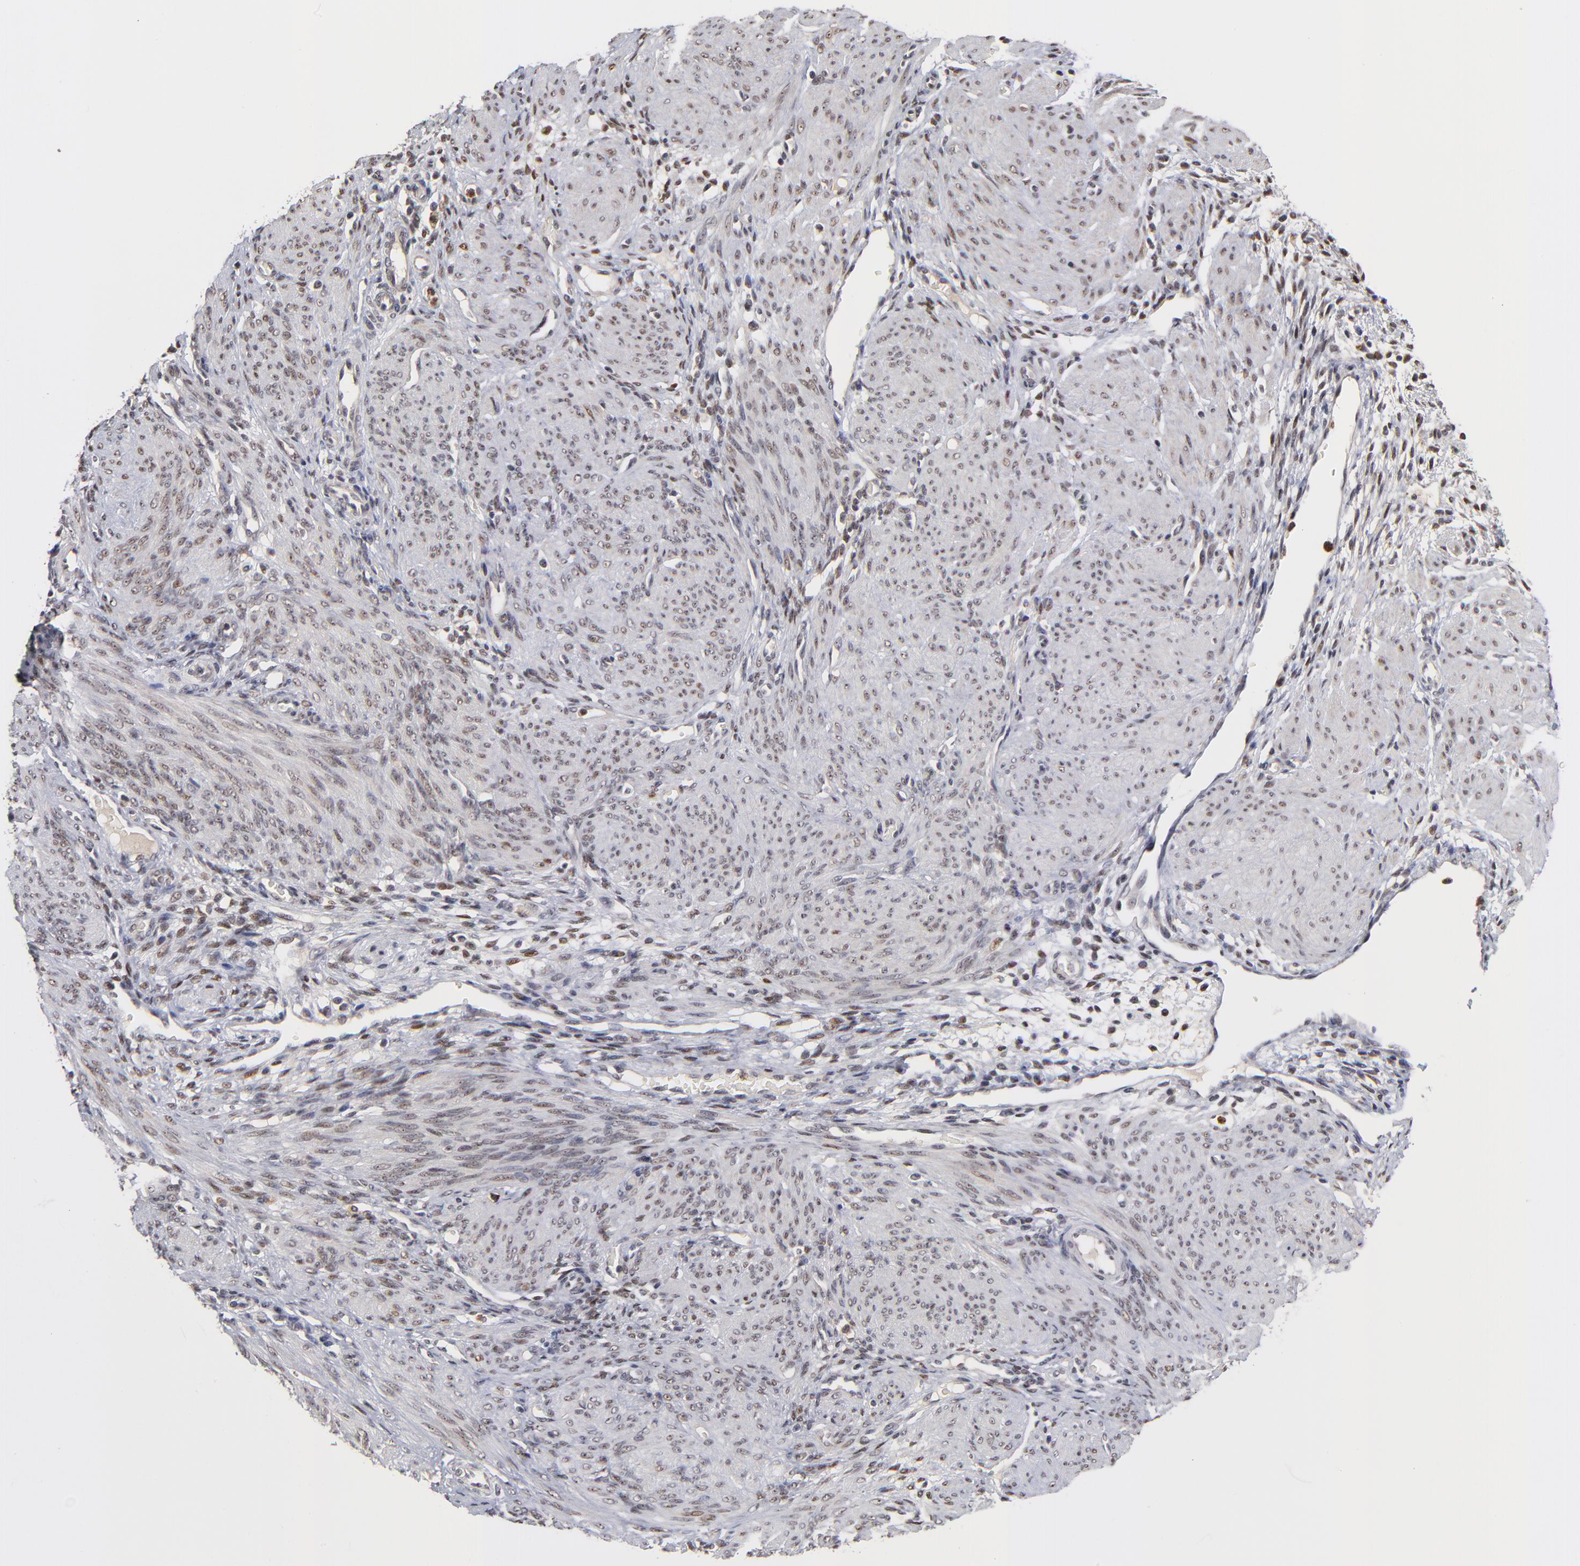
{"staining": {"intensity": "weak", "quantity": "<25%", "location": "nuclear"}, "tissue": "endometrium", "cell_type": "Cells in endometrial stroma", "image_type": "normal", "snomed": [{"axis": "morphology", "description": "Normal tissue, NOS"}, {"axis": "topography", "description": "Endometrium"}], "caption": "Immunohistochemistry (IHC) micrograph of benign endometrium: endometrium stained with DAB reveals no significant protein positivity in cells in endometrial stroma. (Stains: DAB immunohistochemistry (IHC) with hematoxylin counter stain, Microscopy: brightfield microscopy at high magnification).", "gene": "ZNF419", "patient": {"sex": "female", "age": 72}}